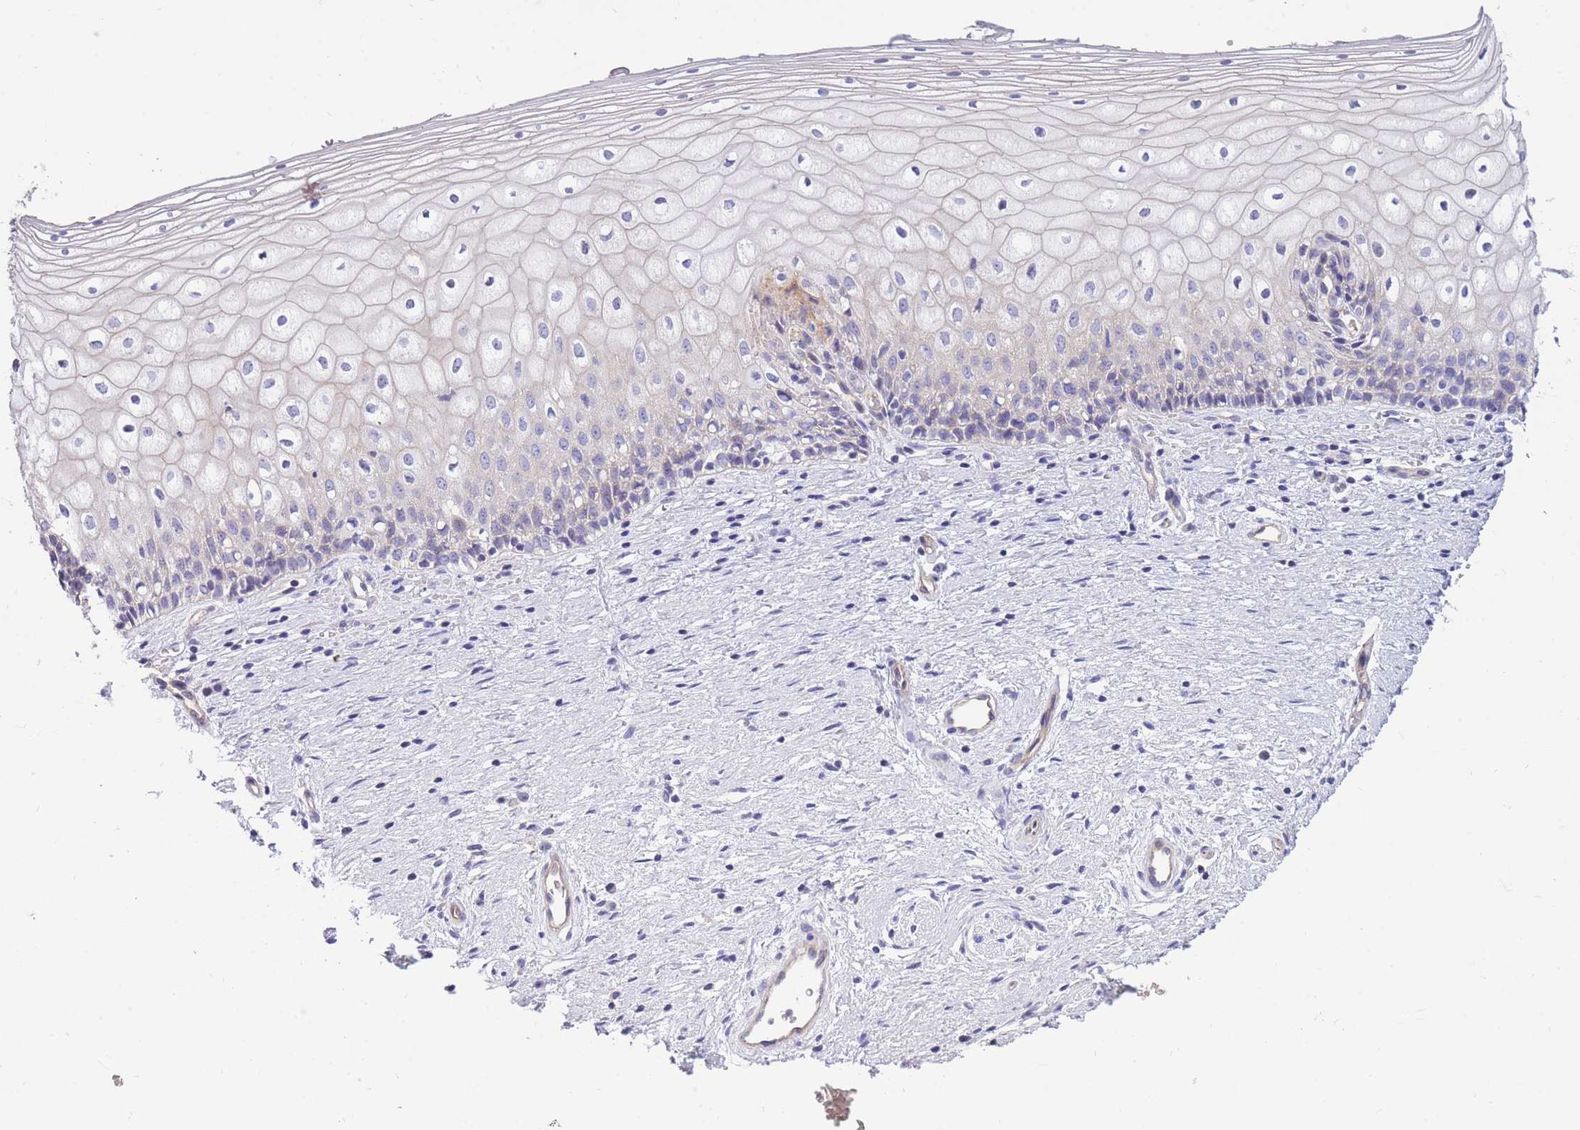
{"staining": {"intensity": "negative", "quantity": "none", "location": "none"}, "tissue": "vagina", "cell_type": "Squamous epithelial cells", "image_type": "normal", "snomed": [{"axis": "morphology", "description": "Normal tissue, NOS"}, {"axis": "topography", "description": "Vagina"}], "caption": "DAB immunohistochemical staining of benign human vagina displays no significant staining in squamous epithelial cells. Brightfield microscopy of IHC stained with DAB (3,3'-diaminobenzidine) (brown) and hematoxylin (blue), captured at high magnification.", "gene": "SULT1A1", "patient": {"sex": "female", "age": 60}}